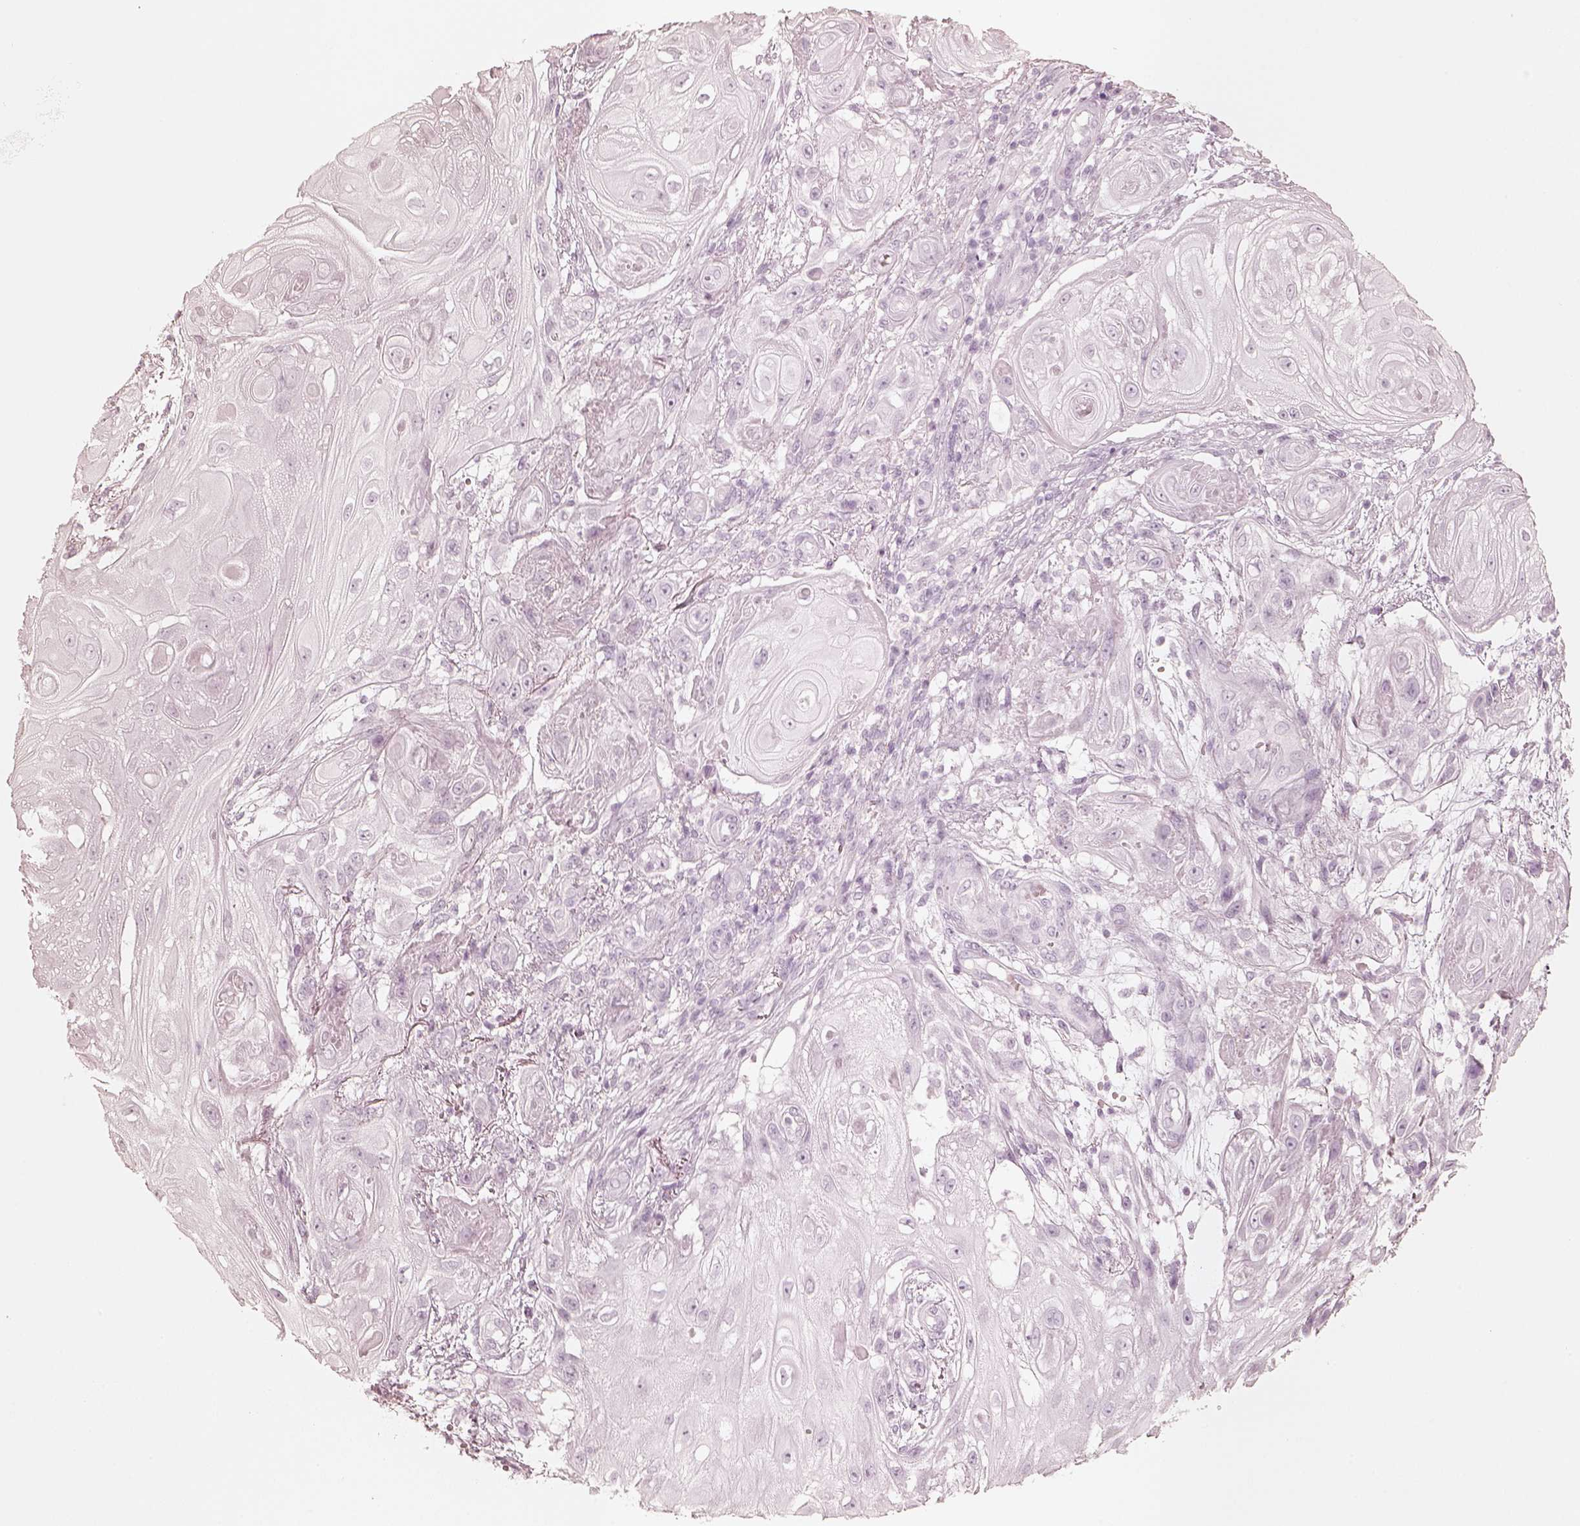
{"staining": {"intensity": "negative", "quantity": "none", "location": "none"}, "tissue": "skin cancer", "cell_type": "Tumor cells", "image_type": "cancer", "snomed": [{"axis": "morphology", "description": "Squamous cell carcinoma, NOS"}, {"axis": "topography", "description": "Skin"}], "caption": "An immunohistochemistry (IHC) photomicrograph of squamous cell carcinoma (skin) is shown. There is no staining in tumor cells of squamous cell carcinoma (skin).", "gene": "KRT72", "patient": {"sex": "male", "age": 62}}